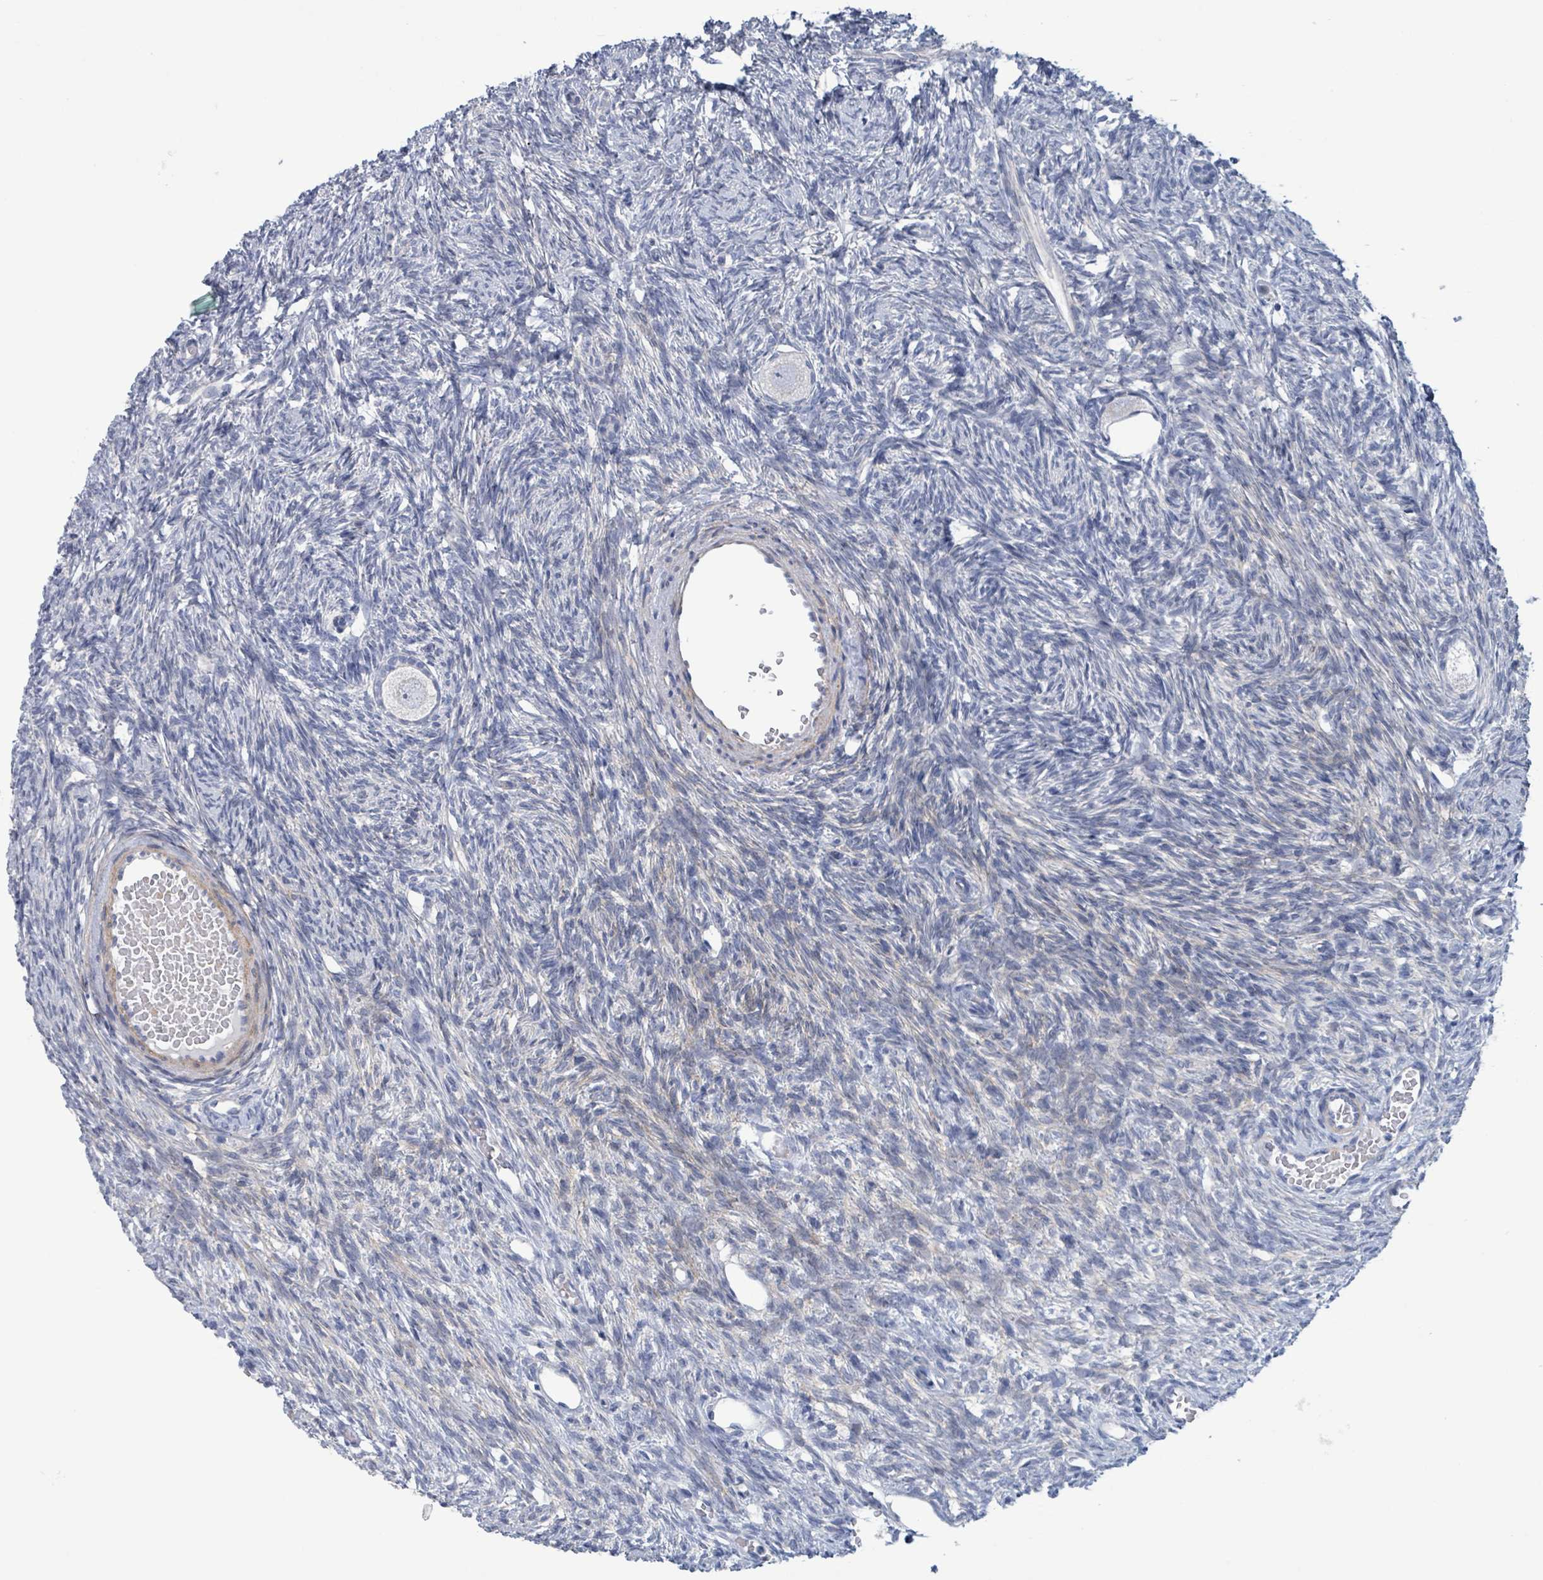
{"staining": {"intensity": "negative", "quantity": "none", "location": "none"}, "tissue": "ovary", "cell_type": "Follicle cells", "image_type": "normal", "snomed": [{"axis": "morphology", "description": "Normal tissue, NOS"}, {"axis": "topography", "description": "Ovary"}], "caption": "Immunohistochemistry (IHC) micrograph of unremarkable human ovary stained for a protein (brown), which exhibits no expression in follicle cells. (DAB (3,3'-diaminobenzidine) immunohistochemistry with hematoxylin counter stain).", "gene": "PKLR", "patient": {"sex": "female", "age": 33}}